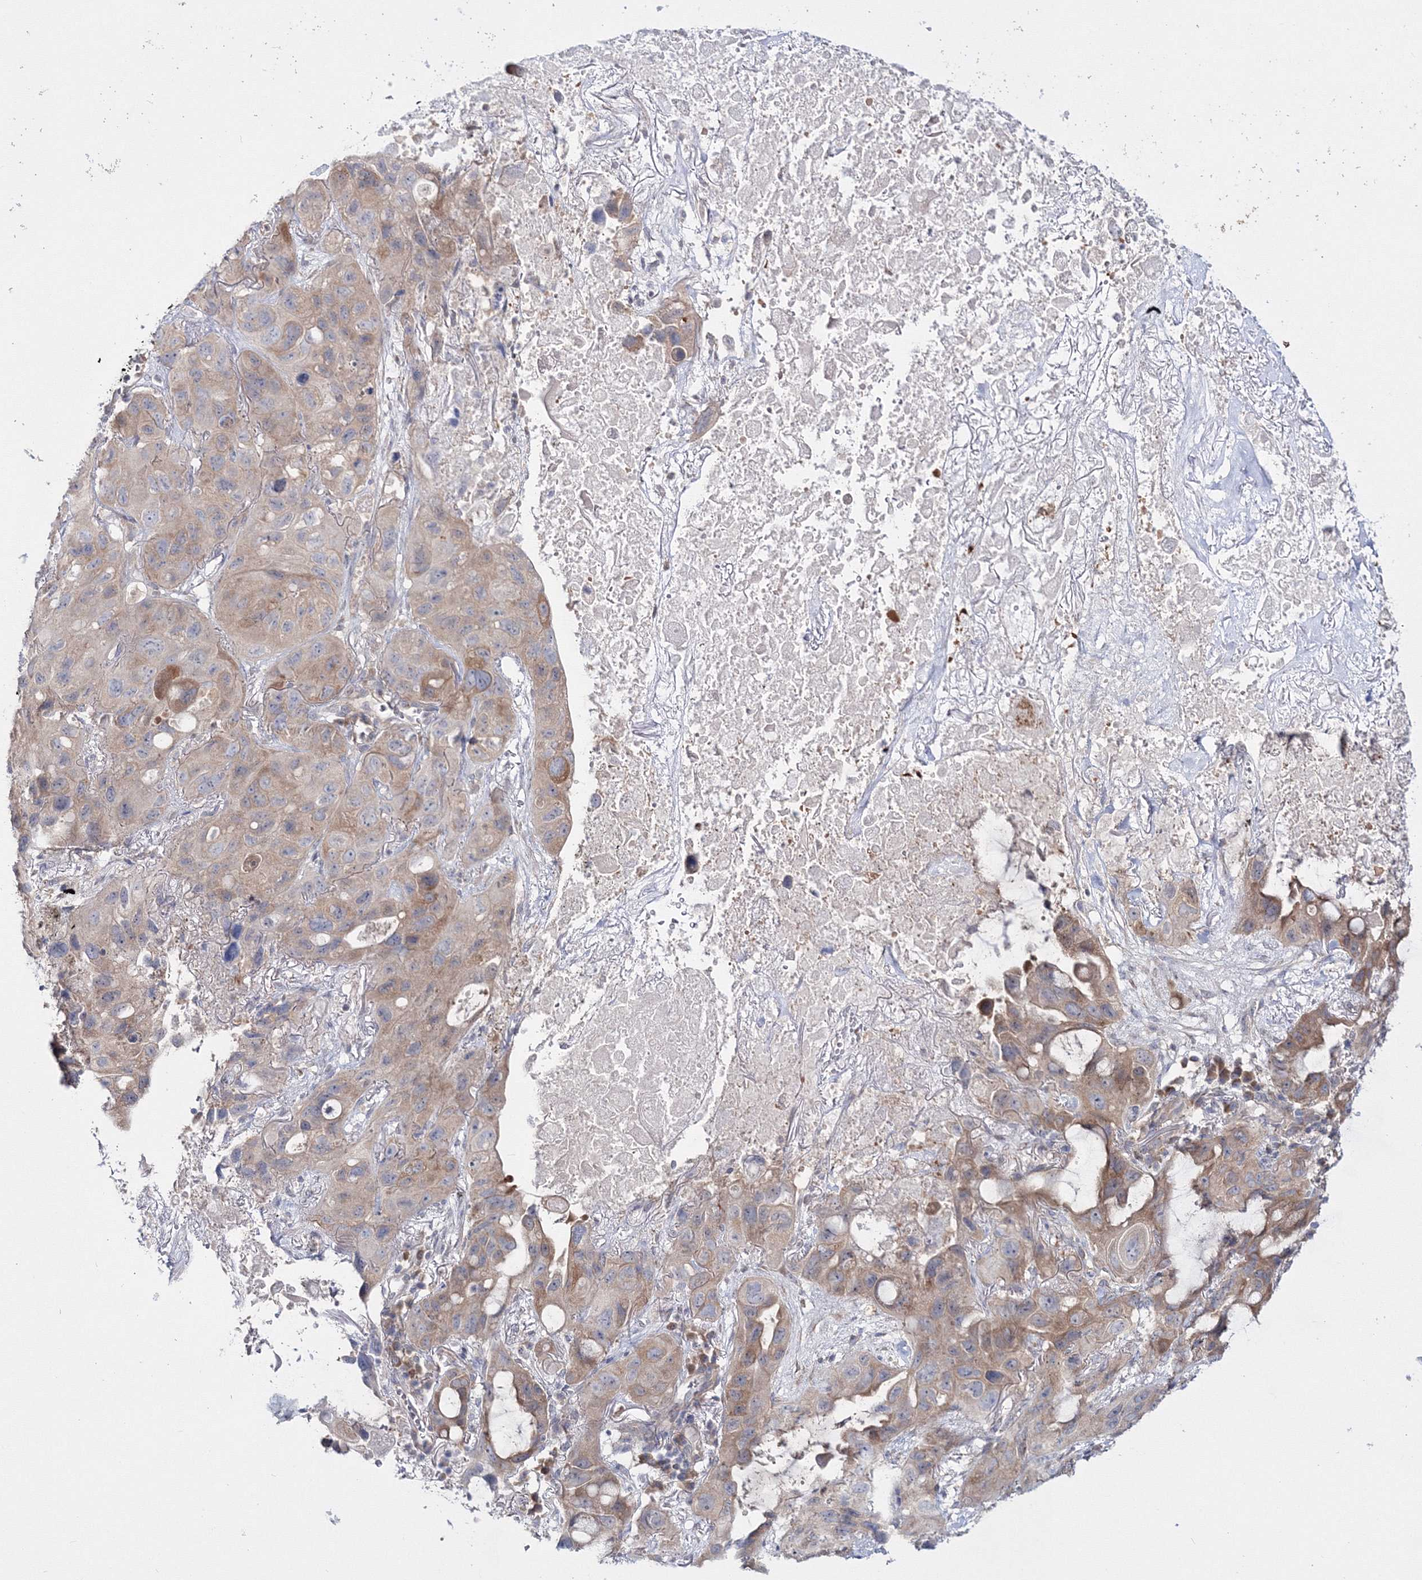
{"staining": {"intensity": "weak", "quantity": ">75%", "location": "cytoplasmic/membranous"}, "tissue": "lung cancer", "cell_type": "Tumor cells", "image_type": "cancer", "snomed": [{"axis": "morphology", "description": "Squamous cell carcinoma, NOS"}, {"axis": "topography", "description": "Lung"}], "caption": "Tumor cells demonstrate weak cytoplasmic/membranous staining in approximately >75% of cells in lung squamous cell carcinoma. Nuclei are stained in blue.", "gene": "IPMK", "patient": {"sex": "female", "age": 73}}